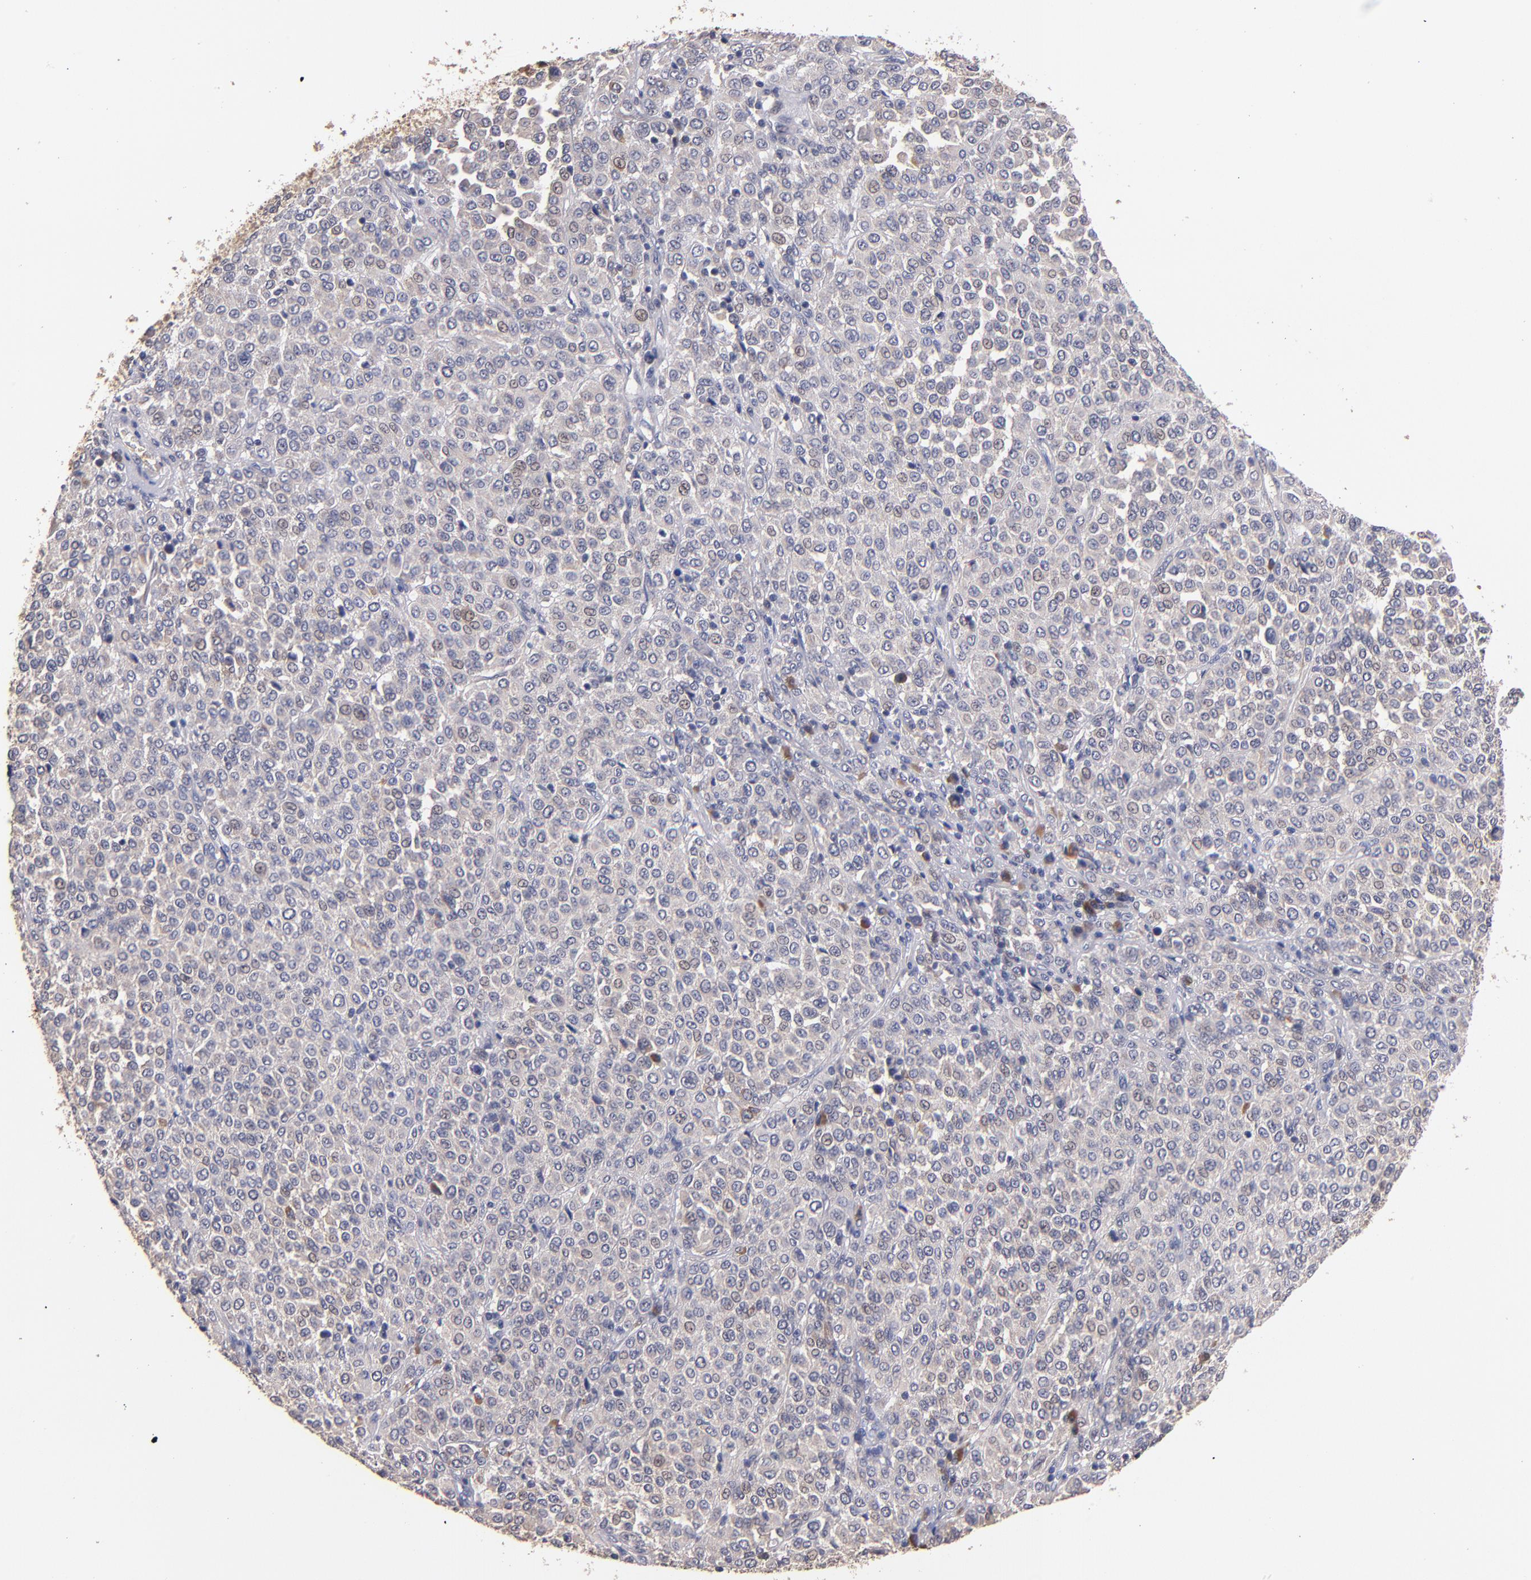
{"staining": {"intensity": "negative", "quantity": "none", "location": "none"}, "tissue": "melanoma", "cell_type": "Tumor cells", "image_type": "cancer", "snomed": [{"axis": "morphology", "description": "Malignant melanoma, Metastatic site"}, {"axis": "topography", "description": "Pancreas"}], "caption": "An immunohistochemistry photomicrograph of melanoma is shown. There is no staining in tumor cells of melanoma. (Immunohistochemistry, brightfield microscopy, high magnification).", "gene": "TTLL12", "patient": {"sex": "female", "age": 30}}